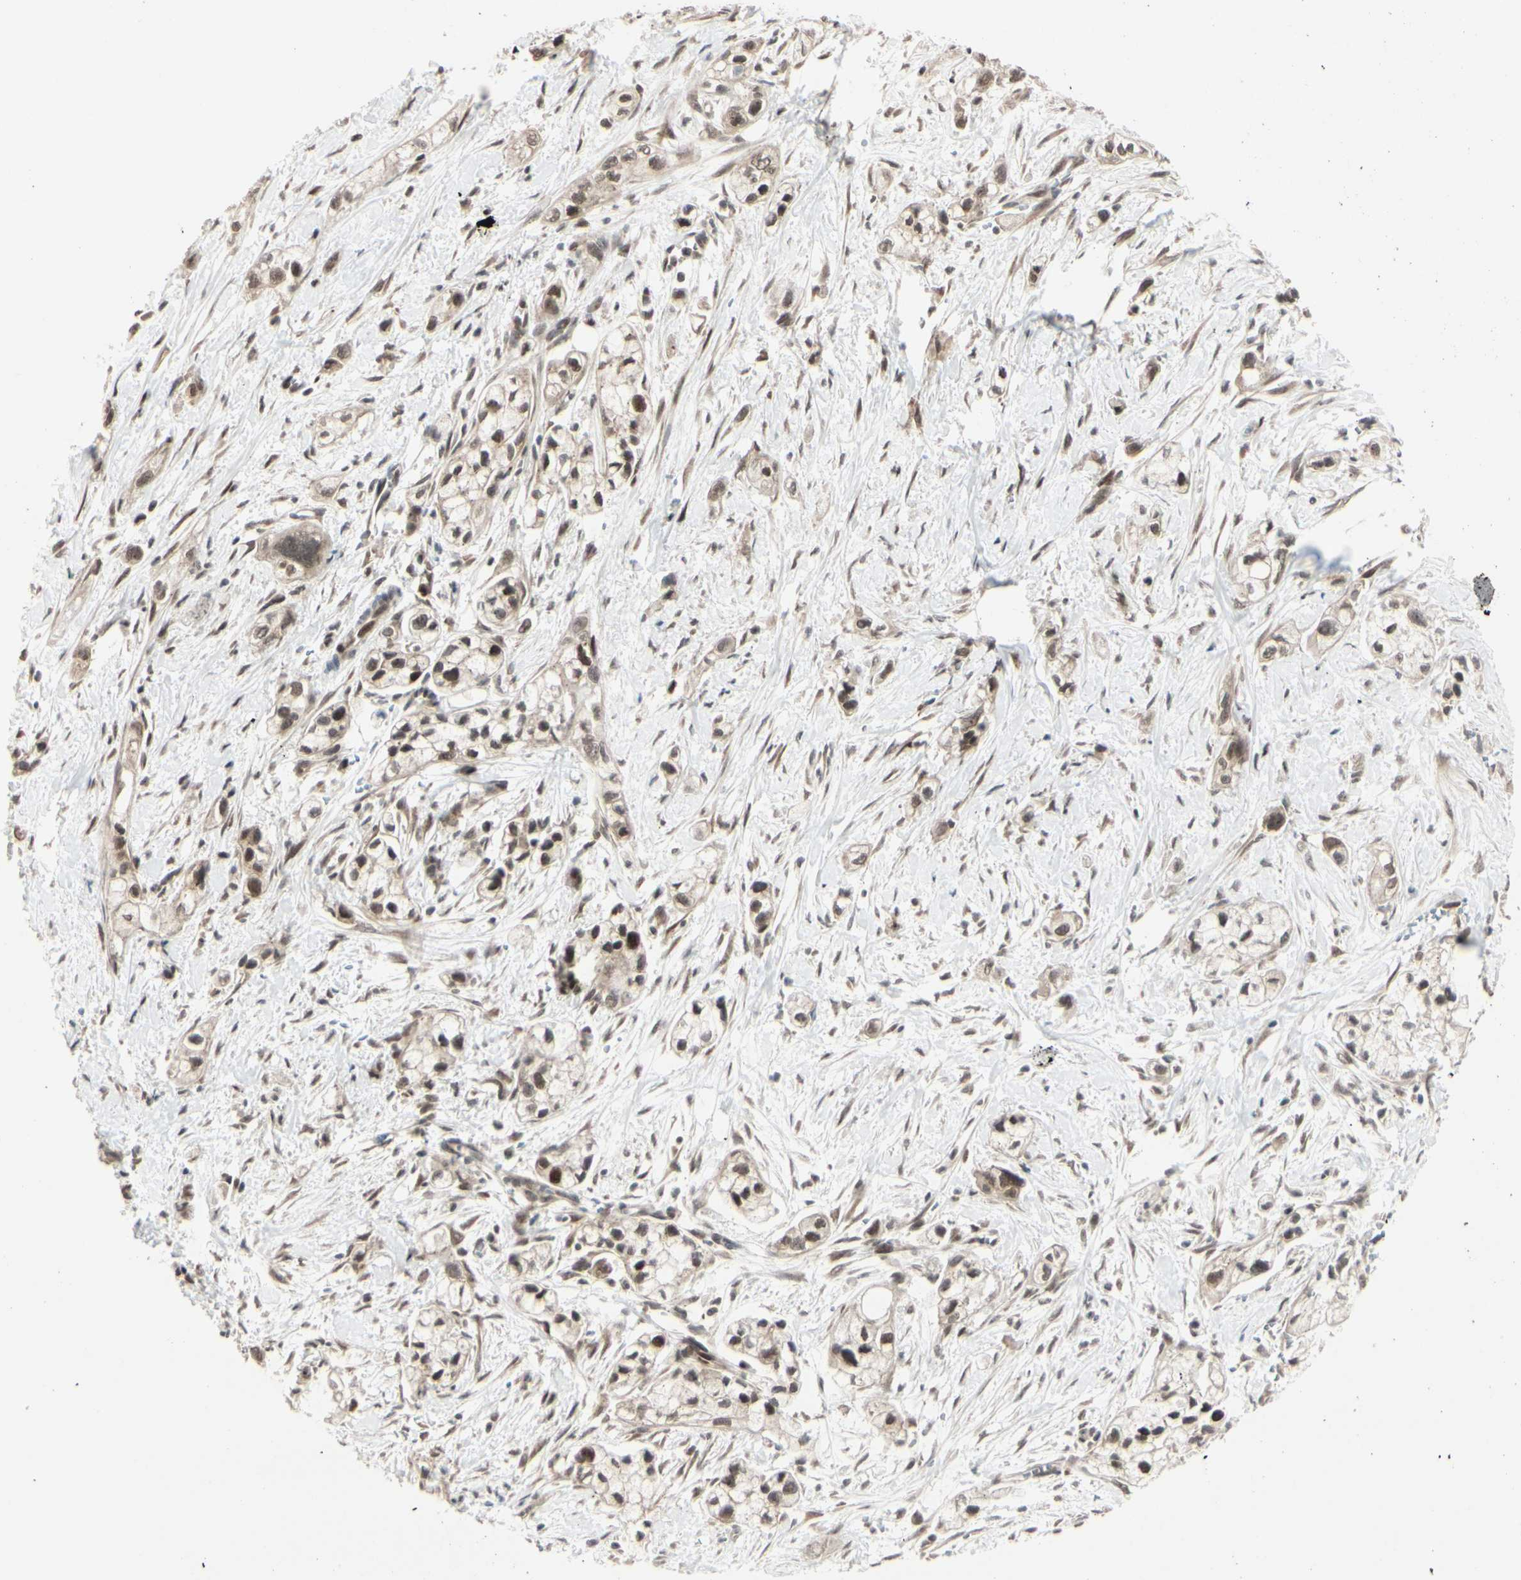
{"staining": {"intensity": "weak", "quantity": ">75%", "location": "cytoplasmic/membranous,nuclear"}, "tissue": "pancreatic cancer", "cell_type": "Tumor cells", "image_type": "cancer", "snomed": [{"axis": "morphology", "description": "Adenocarcinoma, NOS"}, {"axis": "topography", "description": "Pancreas"}], "caption": "Brown immunohistochemical staining in human pancreatic cancer (adenocarcinoma) displays weak cytoplasmic/membranous and nuclear staining in about >75% of tumor cells.", "gene": "BRMS1", "patient": {"sex": "male", "age": 74}}